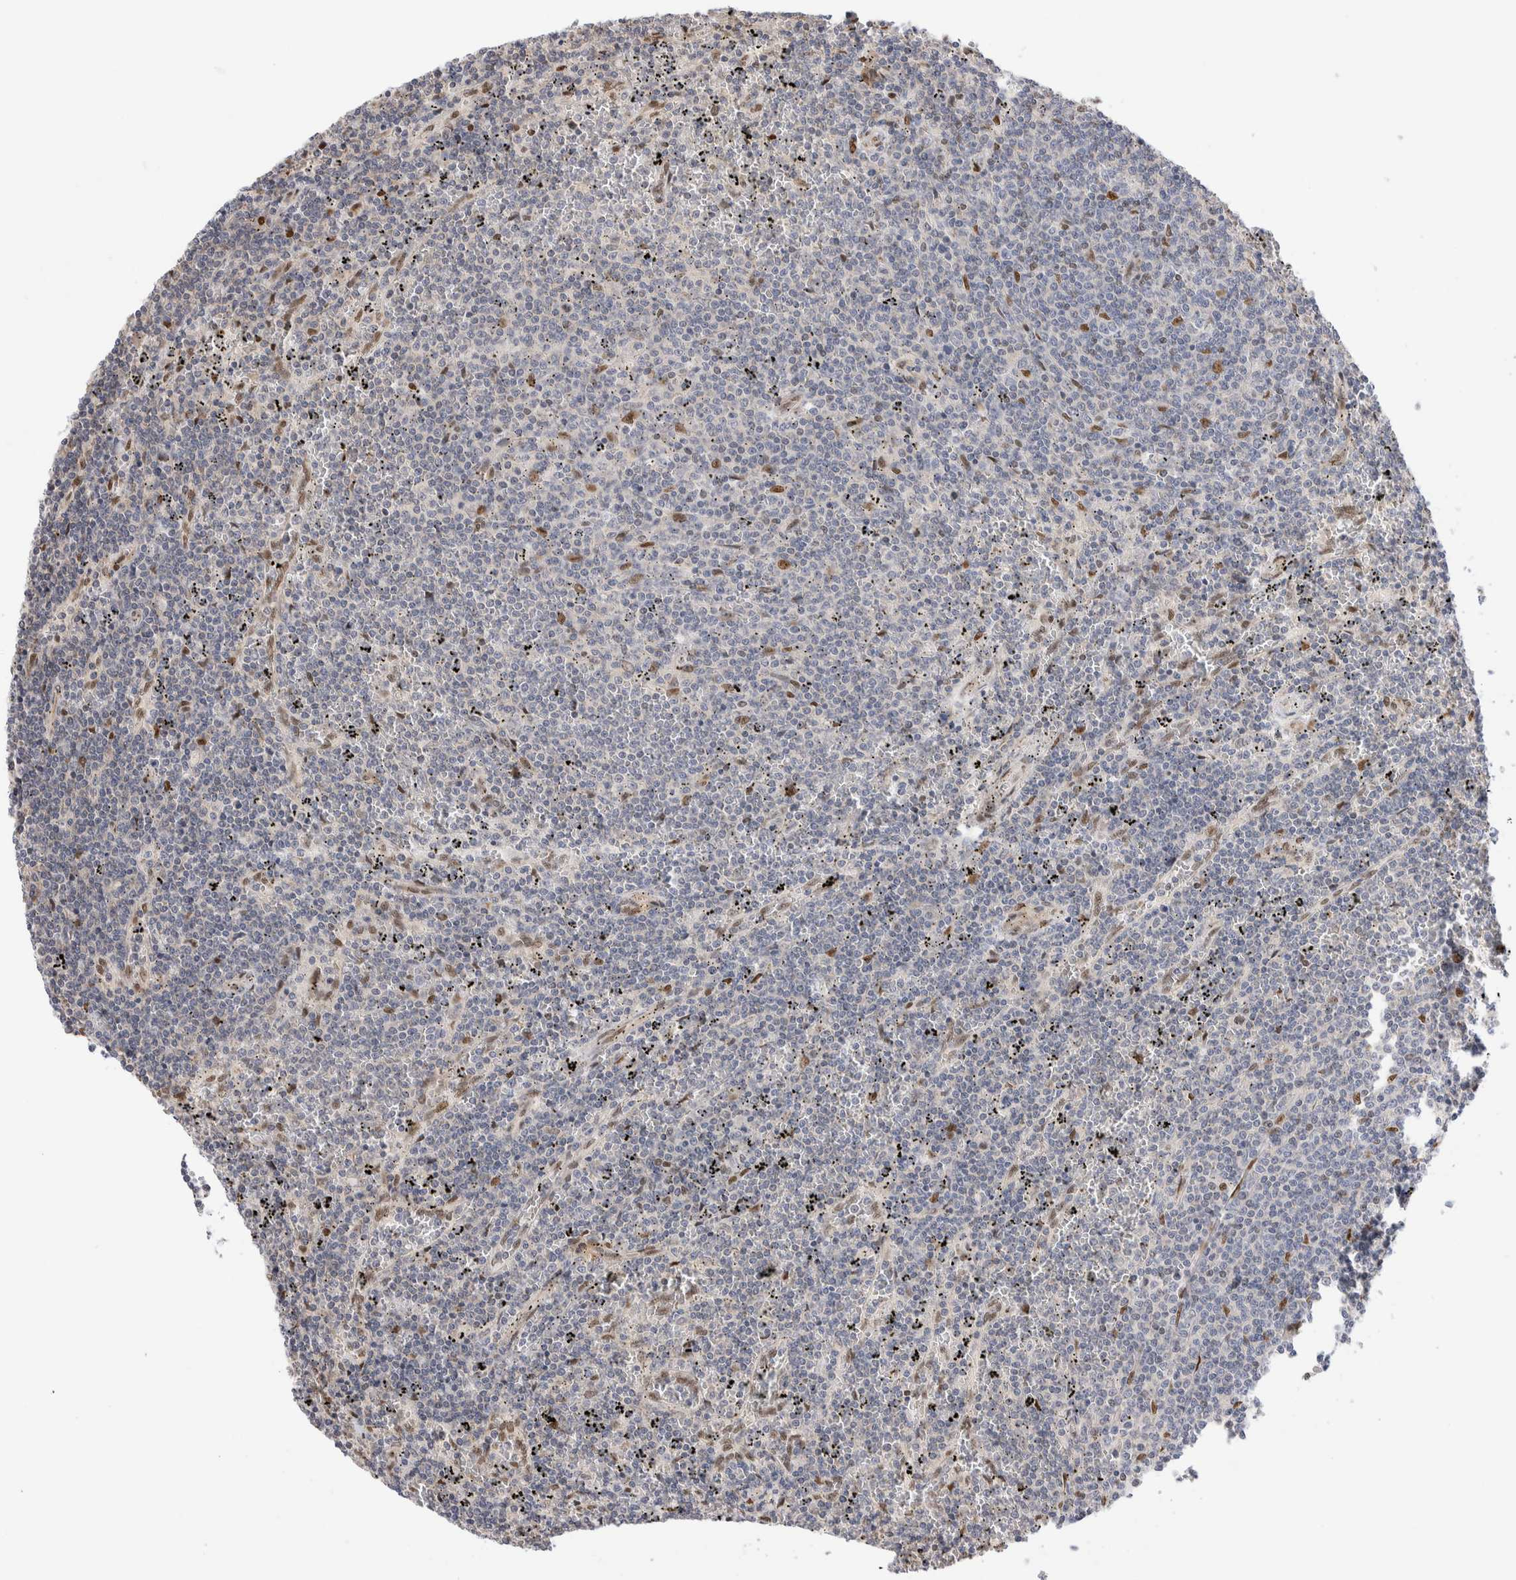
{"staining": {"intensity": "negative", "quantity": "none", "location": "none"}, "tissue": "lymphoma", "cell_type": "Tumor cells", "image_type": "cancer", "snomed": [{"axis": "morphology", "description": "Malignant lymphoma, non-Hodgkin's type, Low grade"}, {"axis": "topography", "description": "Spleen"}], "caption": "This image is of low-grade malignant lymphoma, non-Hodgkin's type stained with IHC to label a protein in brown with the nuclei are counter-stained blue. There is no staining in tumor cells. The staining was performed using DAB (3,3'-diaminobenzidine) to visualize the protein expression in brown, while the nuclei were stained in blue with hematoxylin (Magnification: 20x).", "gene": "NSMAF", "patient": {"sex": "female", "age": 50}}